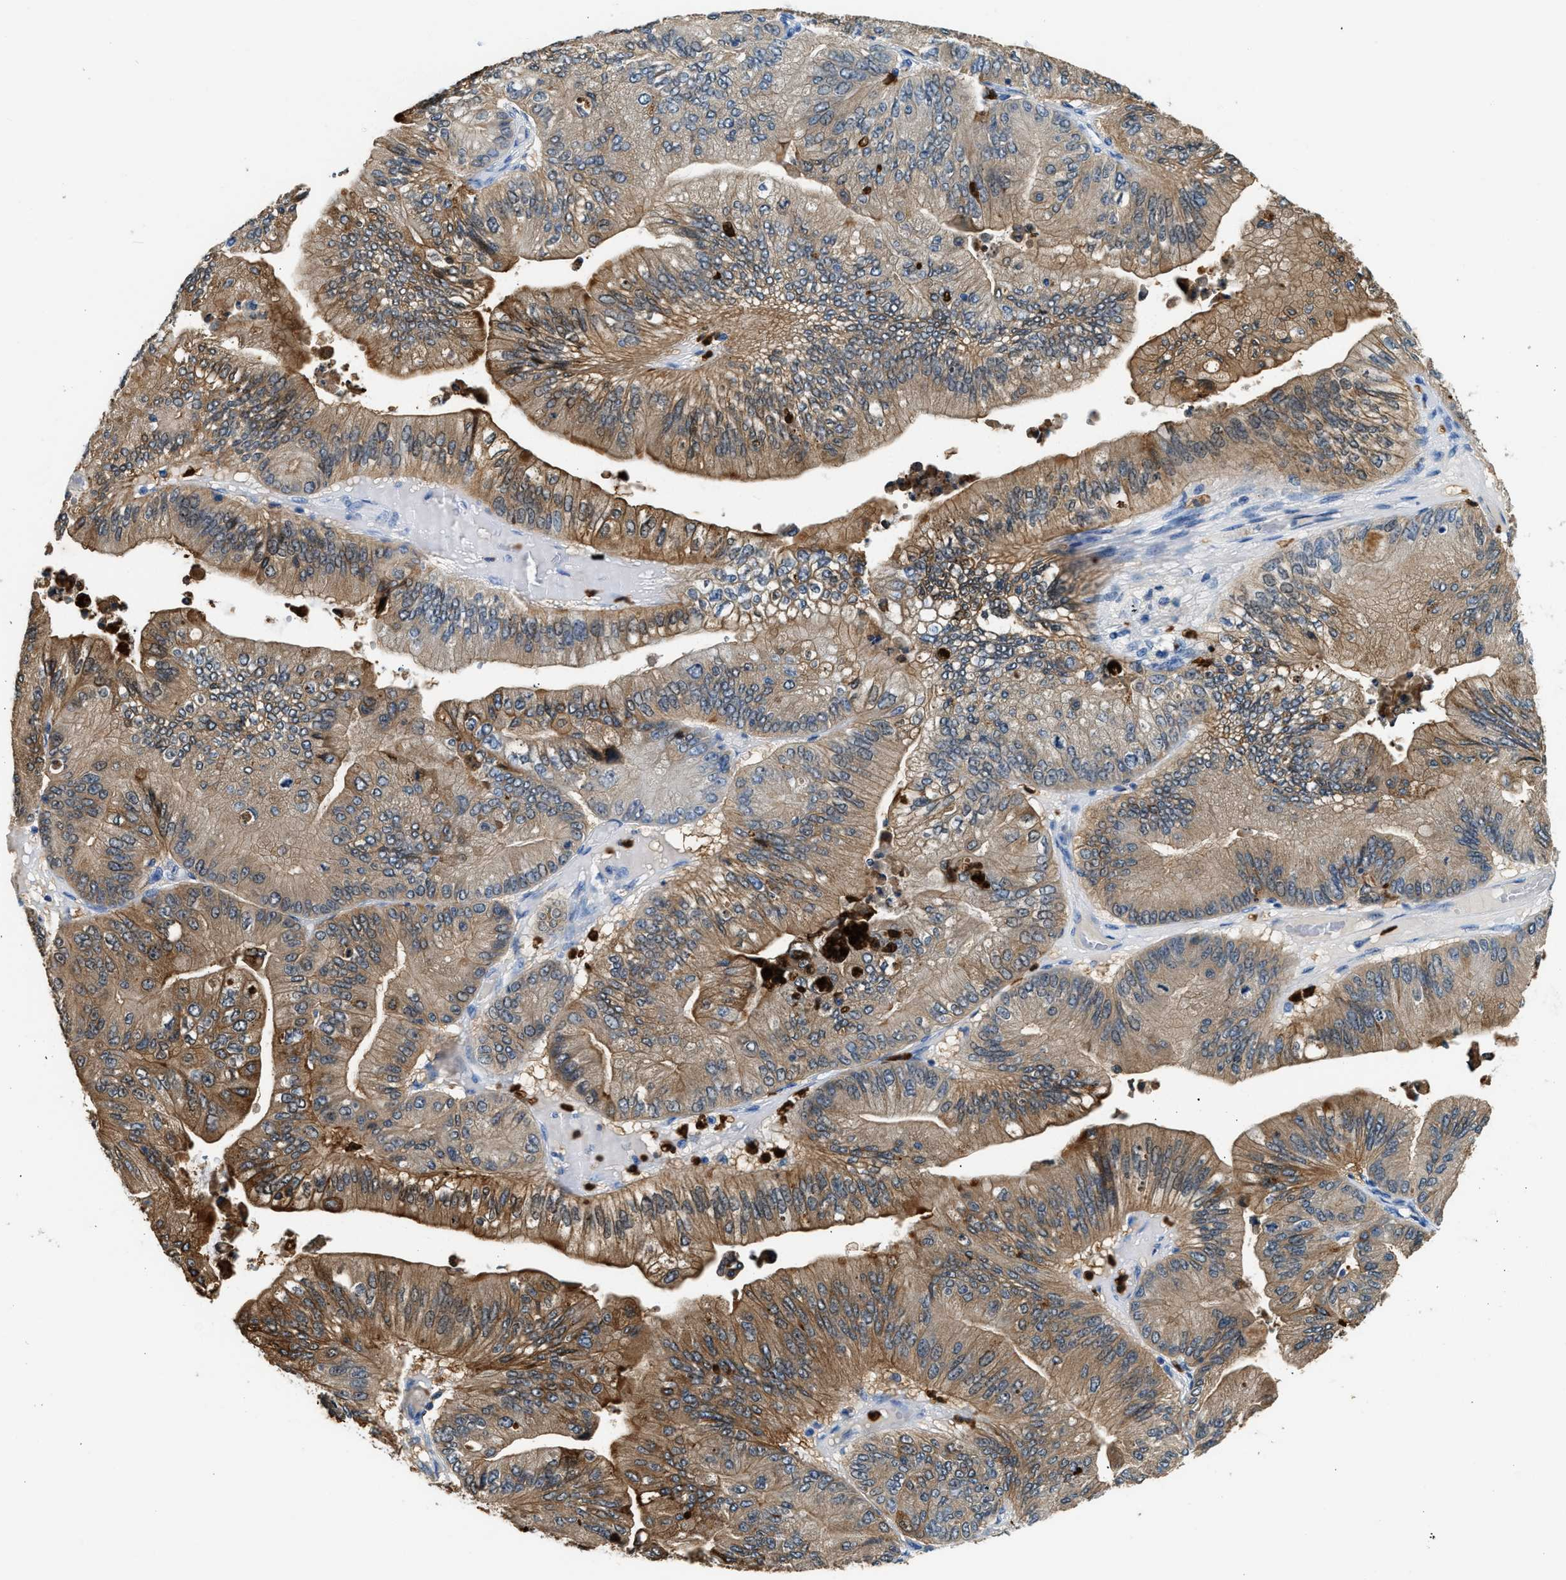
{"staining": {"intensity": "moderate", "quantity": ">75%", "location": "cytoplasmic/membranous"}, "tissue": "ovarian cancer", "cell_type": "Tumor cells", "image_type": "cancer", "snomed": [{"axis": "morphology", "description": "Cystadenocarcinoma, mucinous, NOS"}, {"axis": "topography", "description": "Ovary"}], "caption": "Tumor cells demonstrate medium levels of moderate cytoplasmic/membranous expression in approximately >75% of cells in human ovarian cancer (mucinous cystadenocarcinoma).", "gene": "ANXA3", "patient": {"sex": "female", "age": 61}}